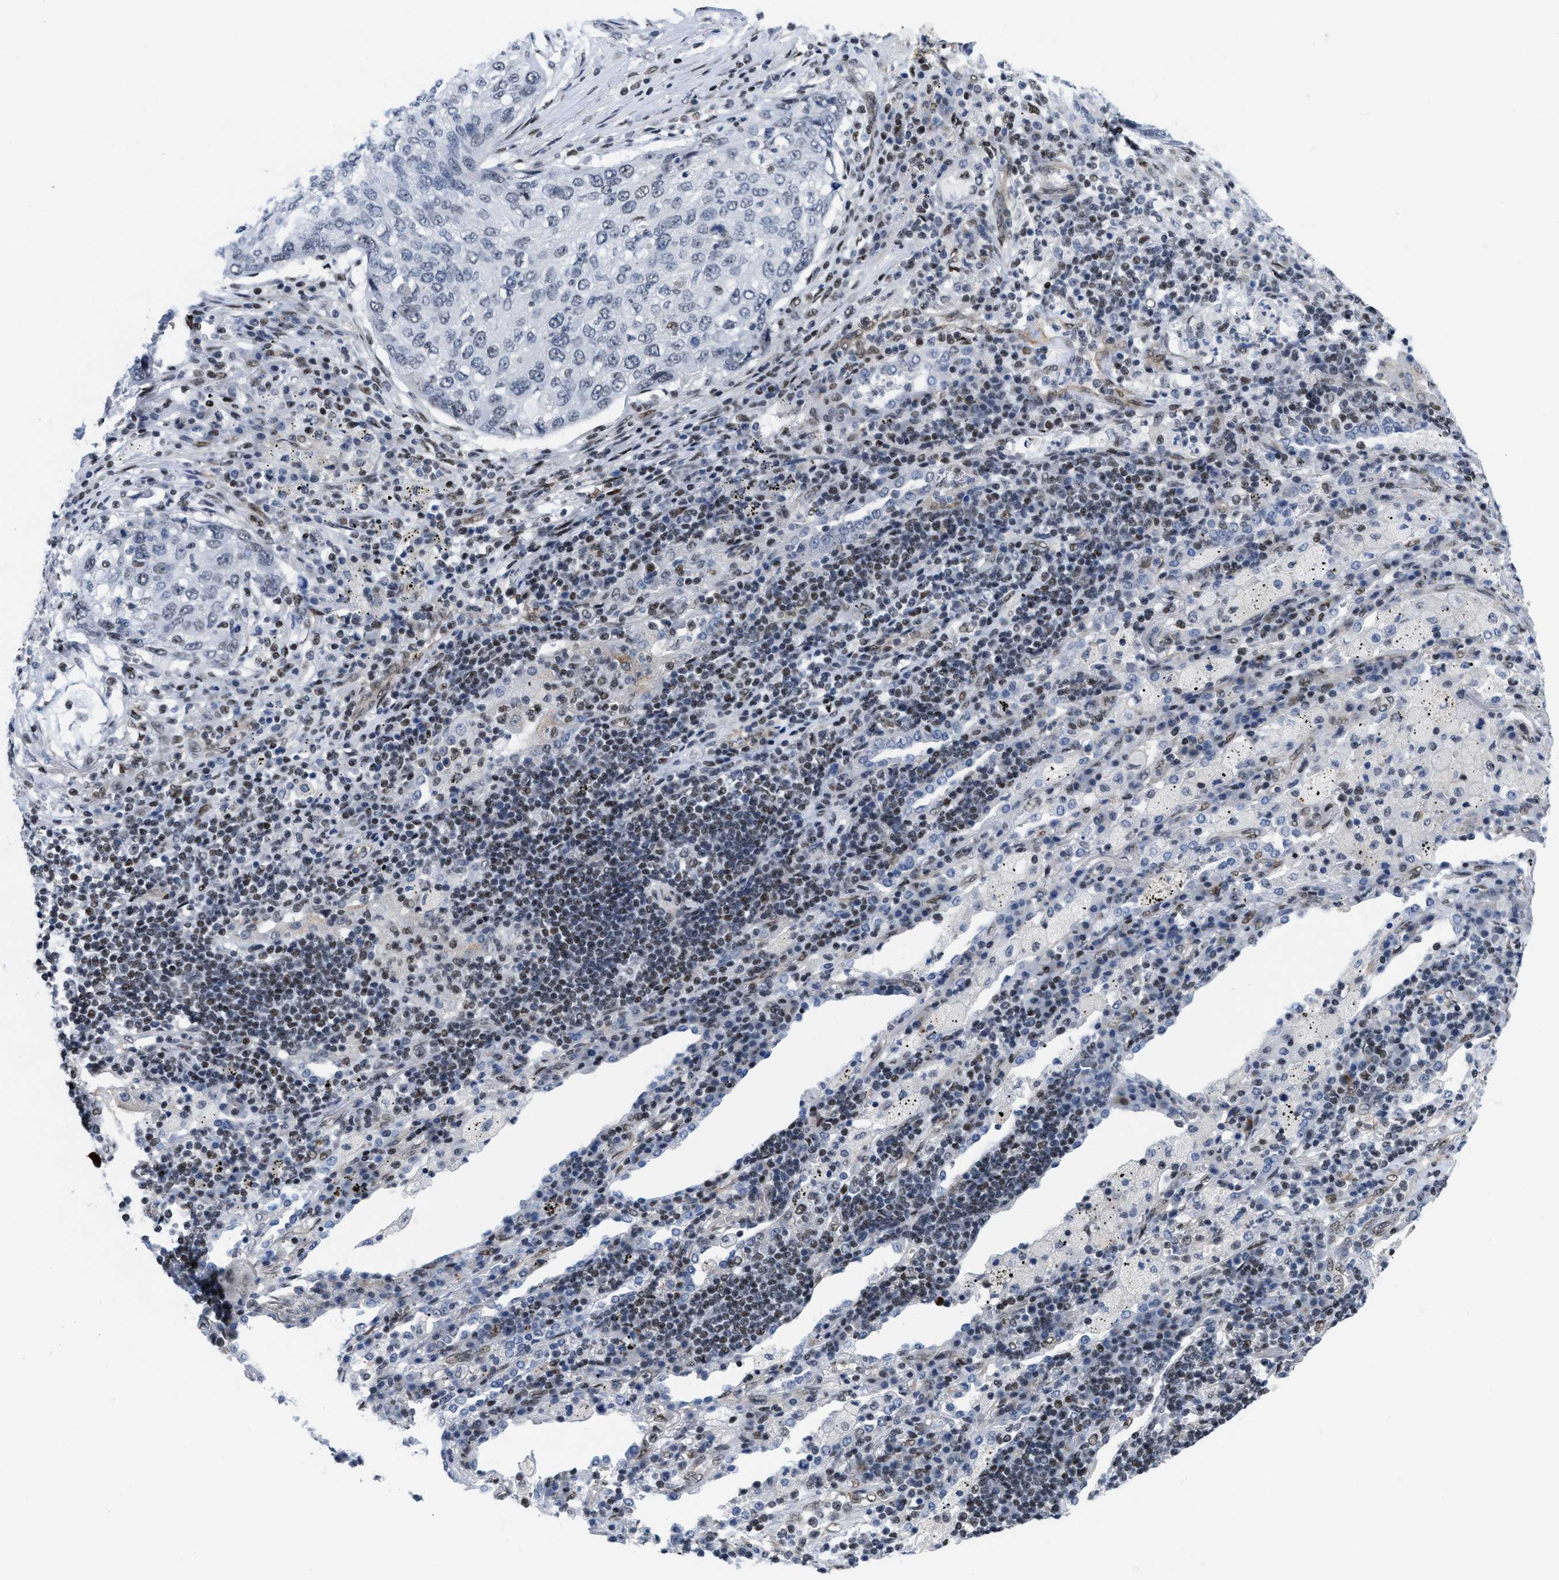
{"staining": {"intensity": "negative", "quantity": "none", "location": "none"}, "tissue": "lung cancer", "cell_type": "Tumor cells", "image_type": "cancer", "snomed": [{"axis": "morphology", "description": "Squamous cell carcinoma, NOS"}, {"axis": "topography", "description": "Lung"}], "caption": "Immunohistochemistry (IHC) of lung cancer exhibits no expression in tumor cells.", "gene": "MIER1", "patient": {"sex": "female", "age": 63}}